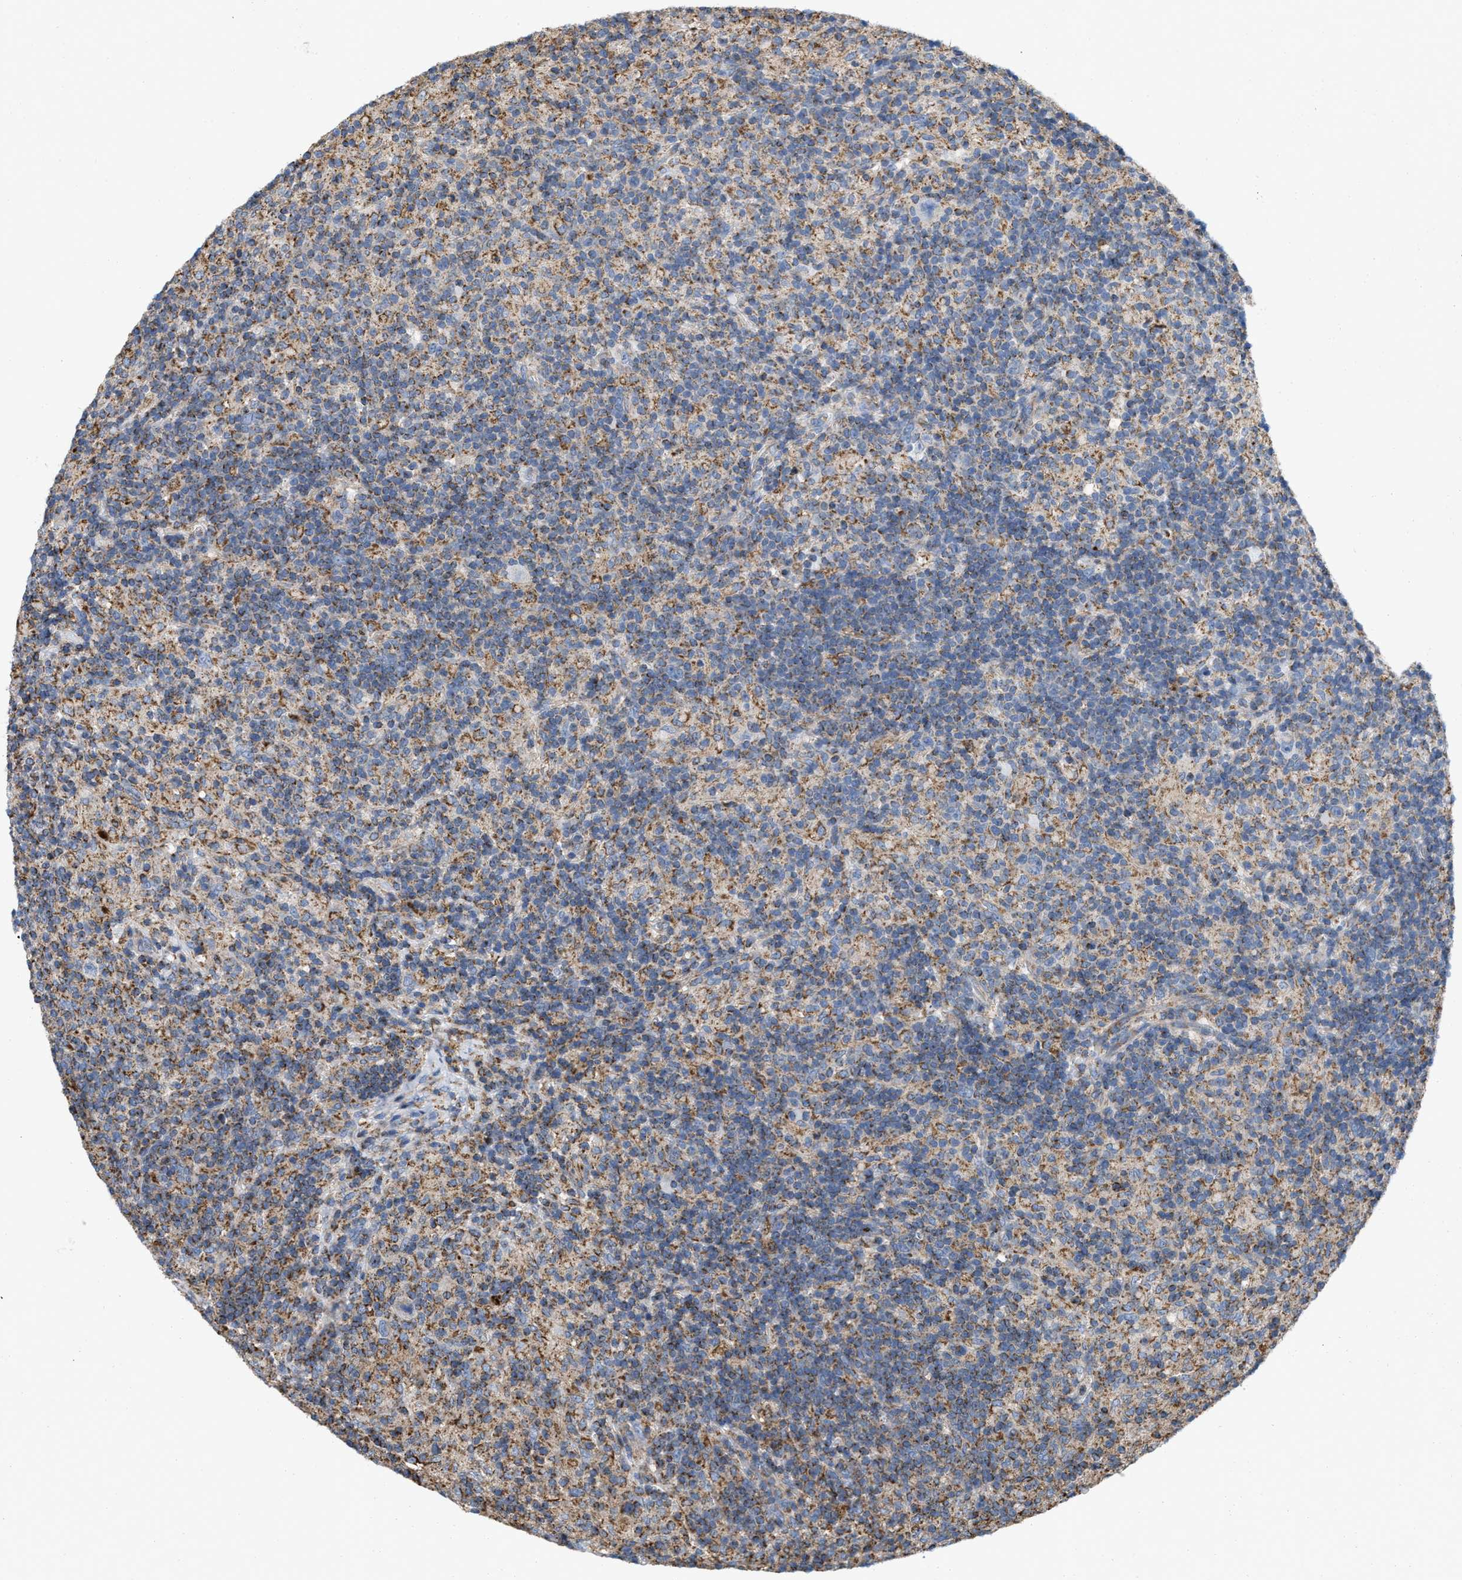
{"staining": {"intensity": "negative", "quantity": "none", "location": "none"}, "tissue": "lymphoma", "cell_type": "Tumor cells", "image_type": "cancer", "snomed": [{"axis": "morphology", "description": "Hodgkin's disease, NOS"}, {"axis": "topography", "description": "Lymph node"}], "caption": "This micrograph is of lymphoma stained with immunohistochemistry to label a protein in brown with the nuclei are counter-stained blue. There is no staining in tumor cells. (DAB immunohistochemistry (IHC) visualized using brightfield microscopy, high magnification).", "gene": "GRB10", "patient": {"sex": "male", "age": 70}}